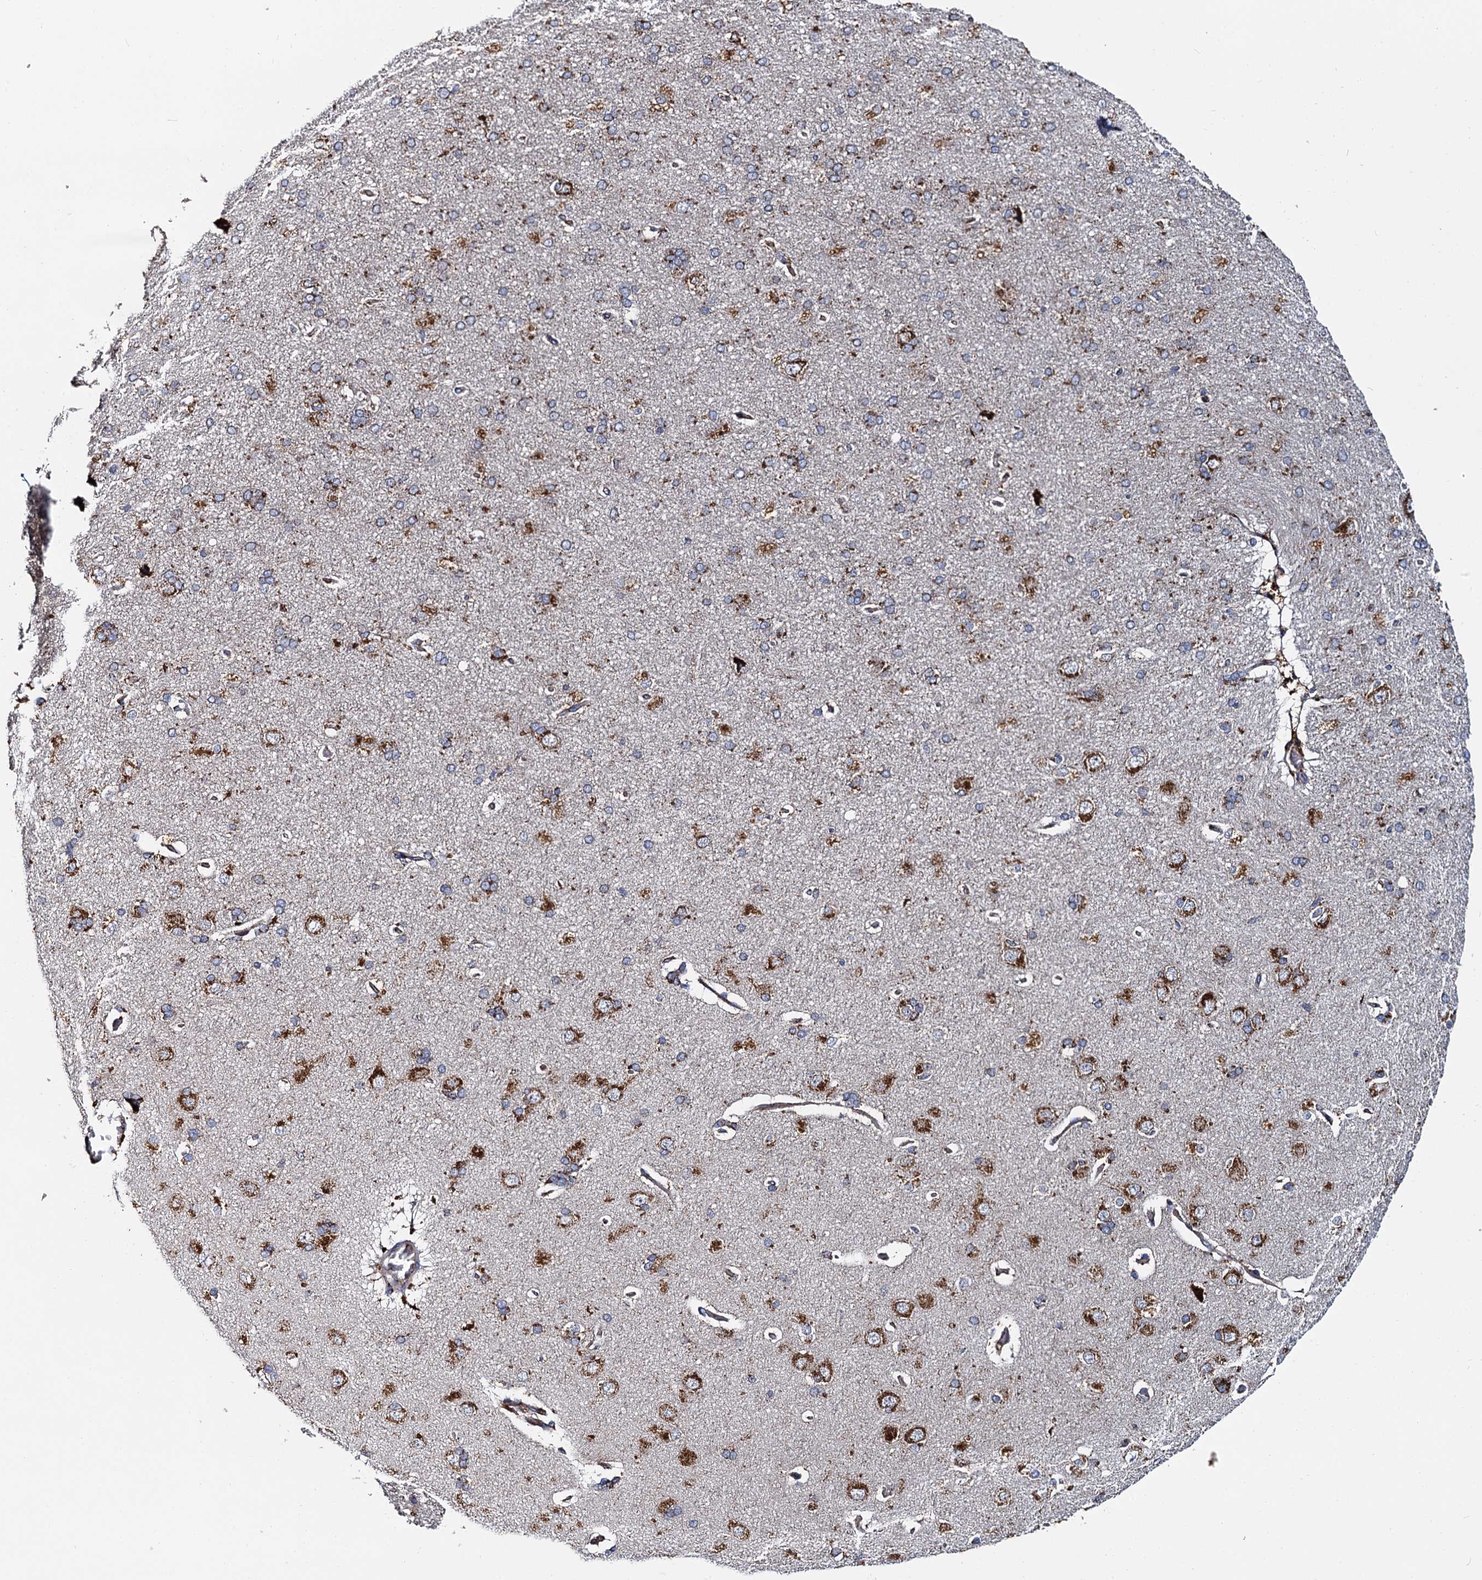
{"staining": {"intensity": "strong", "quantity": ">75%", "location": "cytoplasmic/membranous"}, "tissue": "cerebral cortex", "cell_type": "Endothelial cells", "image_type": "normal", "snomed": [{"axis": "morphology", "description": "Normal tissue, NOS"}, {"axis": "topography", "description": "Cerebral cortex"}], "caption": "The micrograph reveals immunohistochemical staining of normal cerebral cortex. There is strong cytoplasmic/membranous staining is identified in about >75% of endothelial cells.", "gene": "GBA1", "patient": {"sex": "male", "age": 62}}